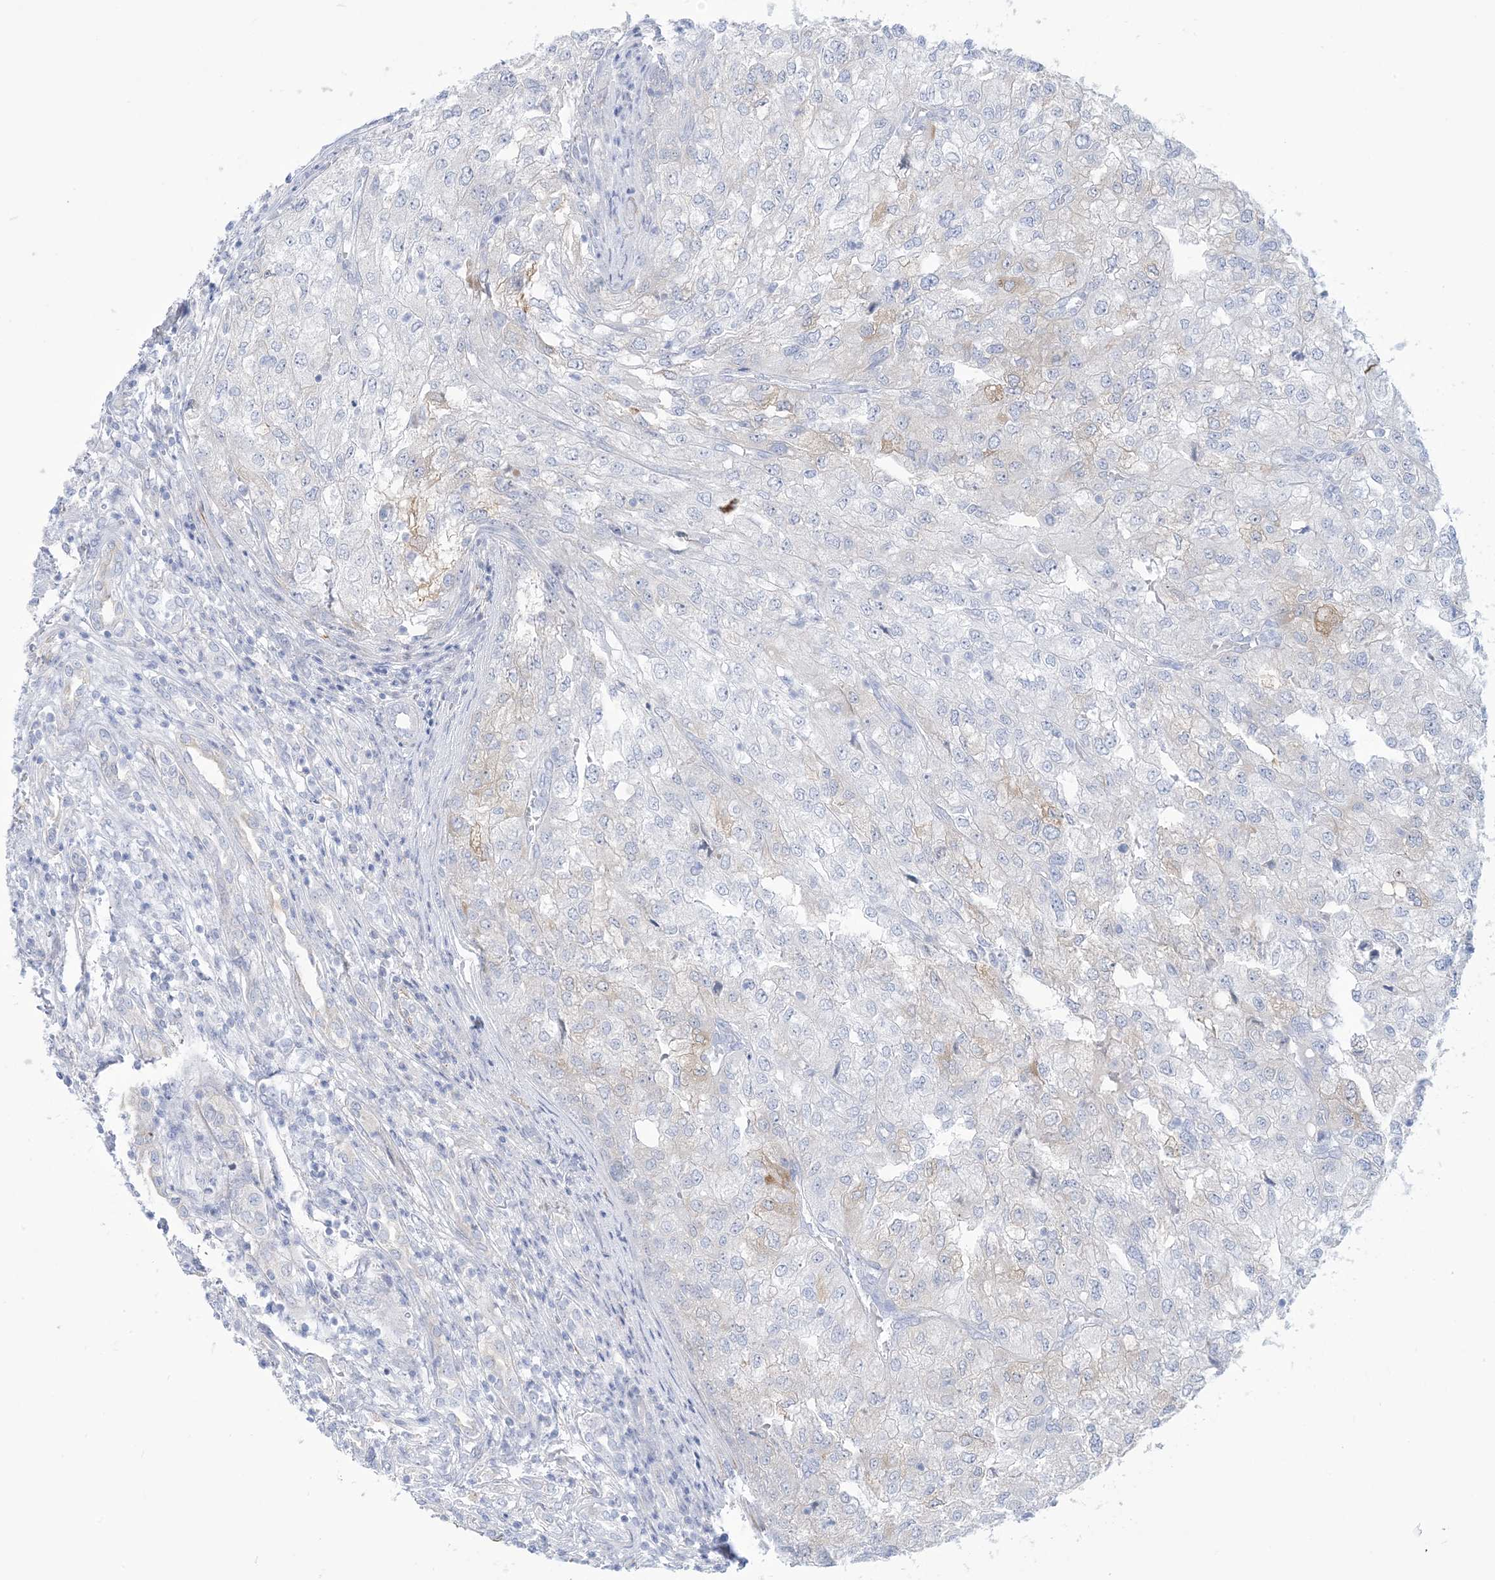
{"staining": {"intensity": "negative", "quantity": "none", "location": "none"}, "tissue": "renal cancer", "cell_type": "Tumor cells", "image_type": "cancer", "snomed": [{"axis": "morphology", "description": "Adenocarcinoma, NOS"}, {"axis": "topography", "description": "Kidney"}], "caption": "The image exhibits no staining of tumor cells in renal adenocarcinoma. (Brightfield microscopy of DAB IHC at high magnification).", "gene": "MARS2", "patient": {"sex": "female", "age": 54}}